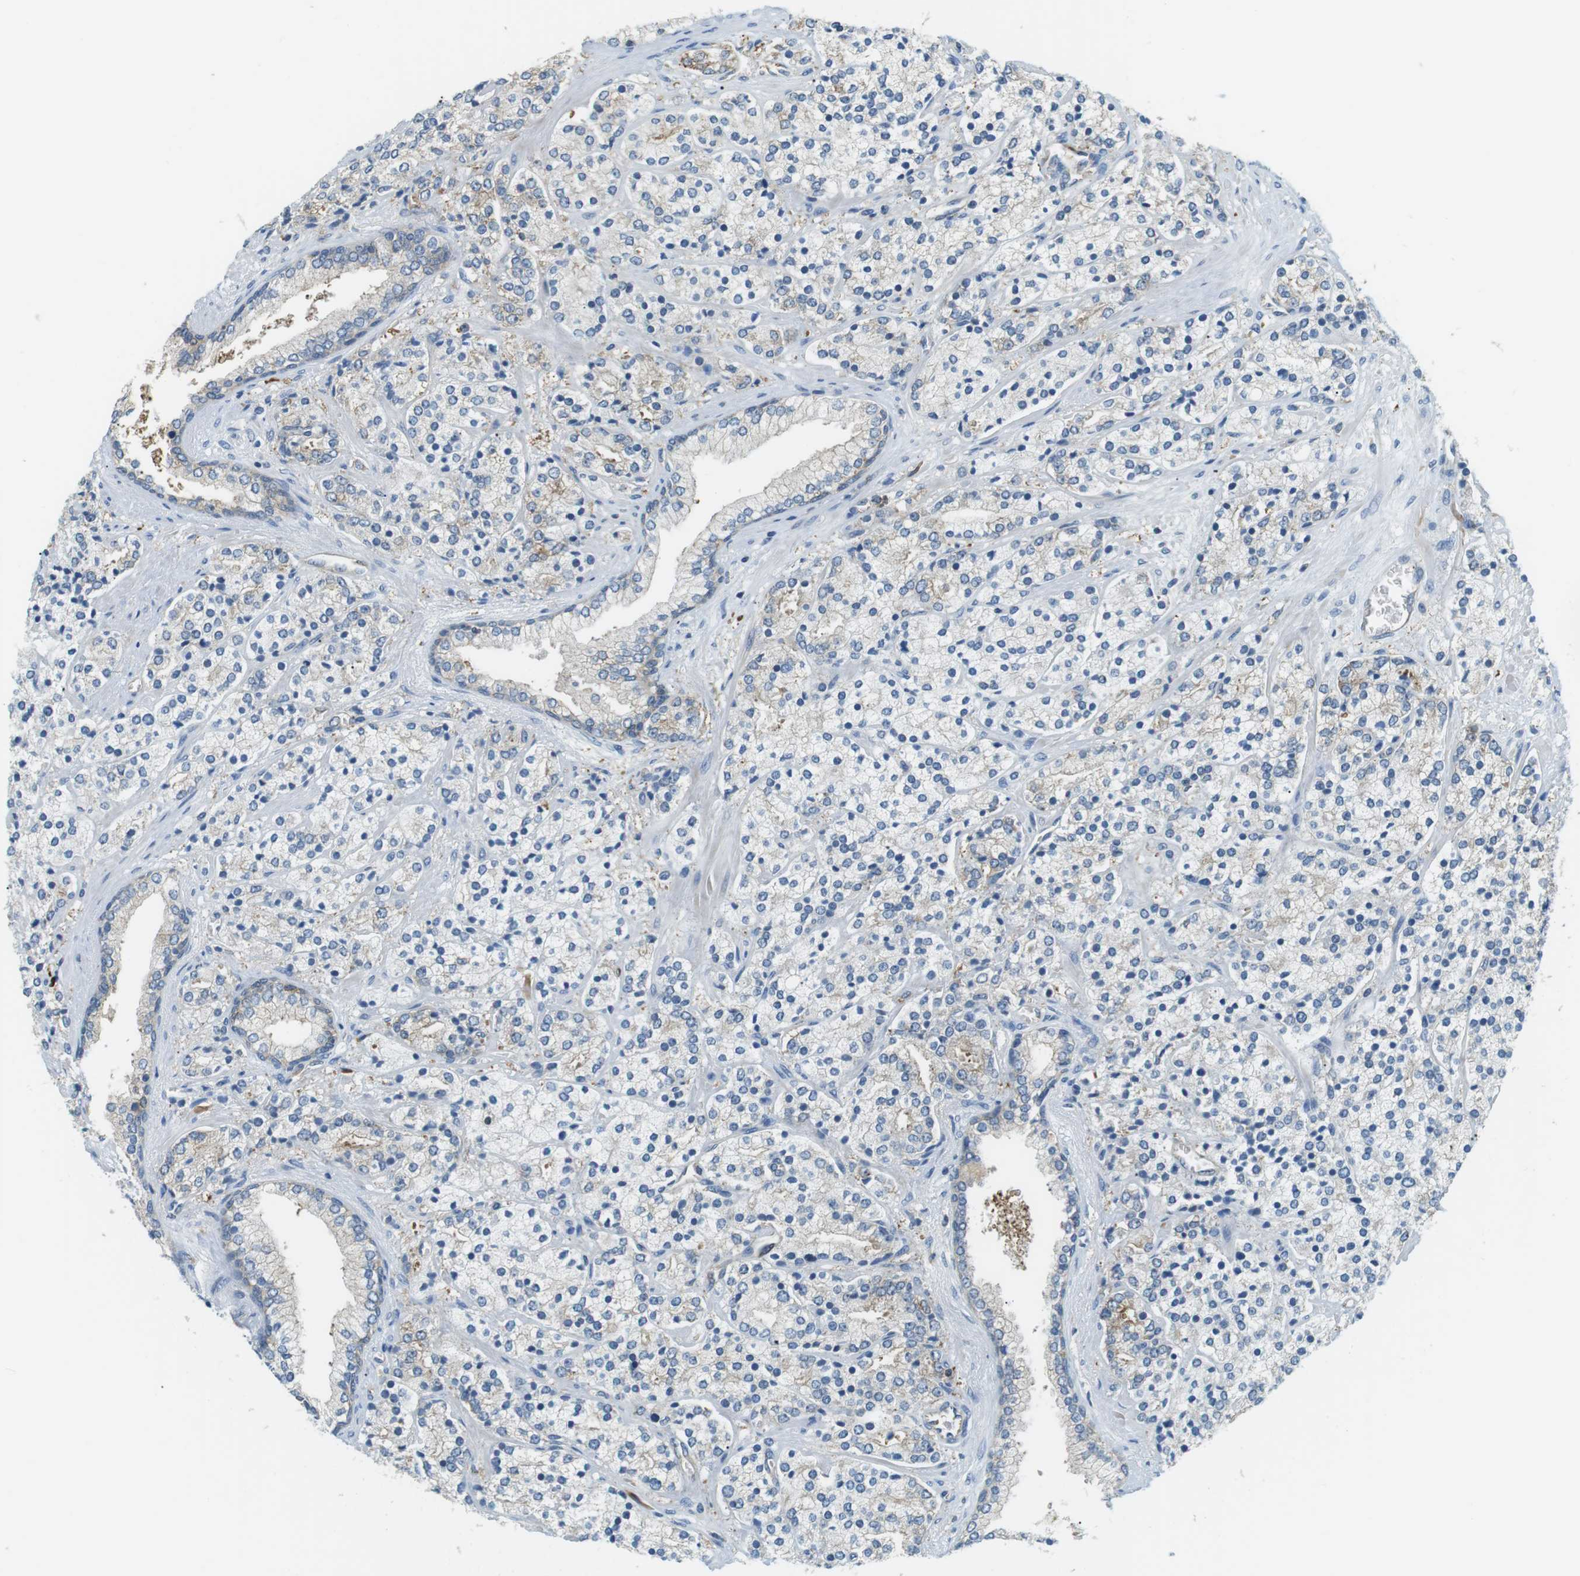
{"staining": {"intensity": "moderate", "quantity": "<25%", "location": "cytoplasmic/membranous"}, "tissue": "prostate cancer", "cell_type": "Tumor cells", "image_type": "cancer", "snomed": [{"axis": "morphology", "description": "Adenocarcinoma, High grade"}, {"axis": "topography", "description": "Prostate"}], "caption": "There is low levels of moderate cytoplasmic/membranous positivity in tumor cells of prostate adenocarcinoma (high-grade), as demonstrated by immunohistochemical staining (brown color).", "gene": "TMEM200A", "patient": {"sex": "male", "age": 71}}